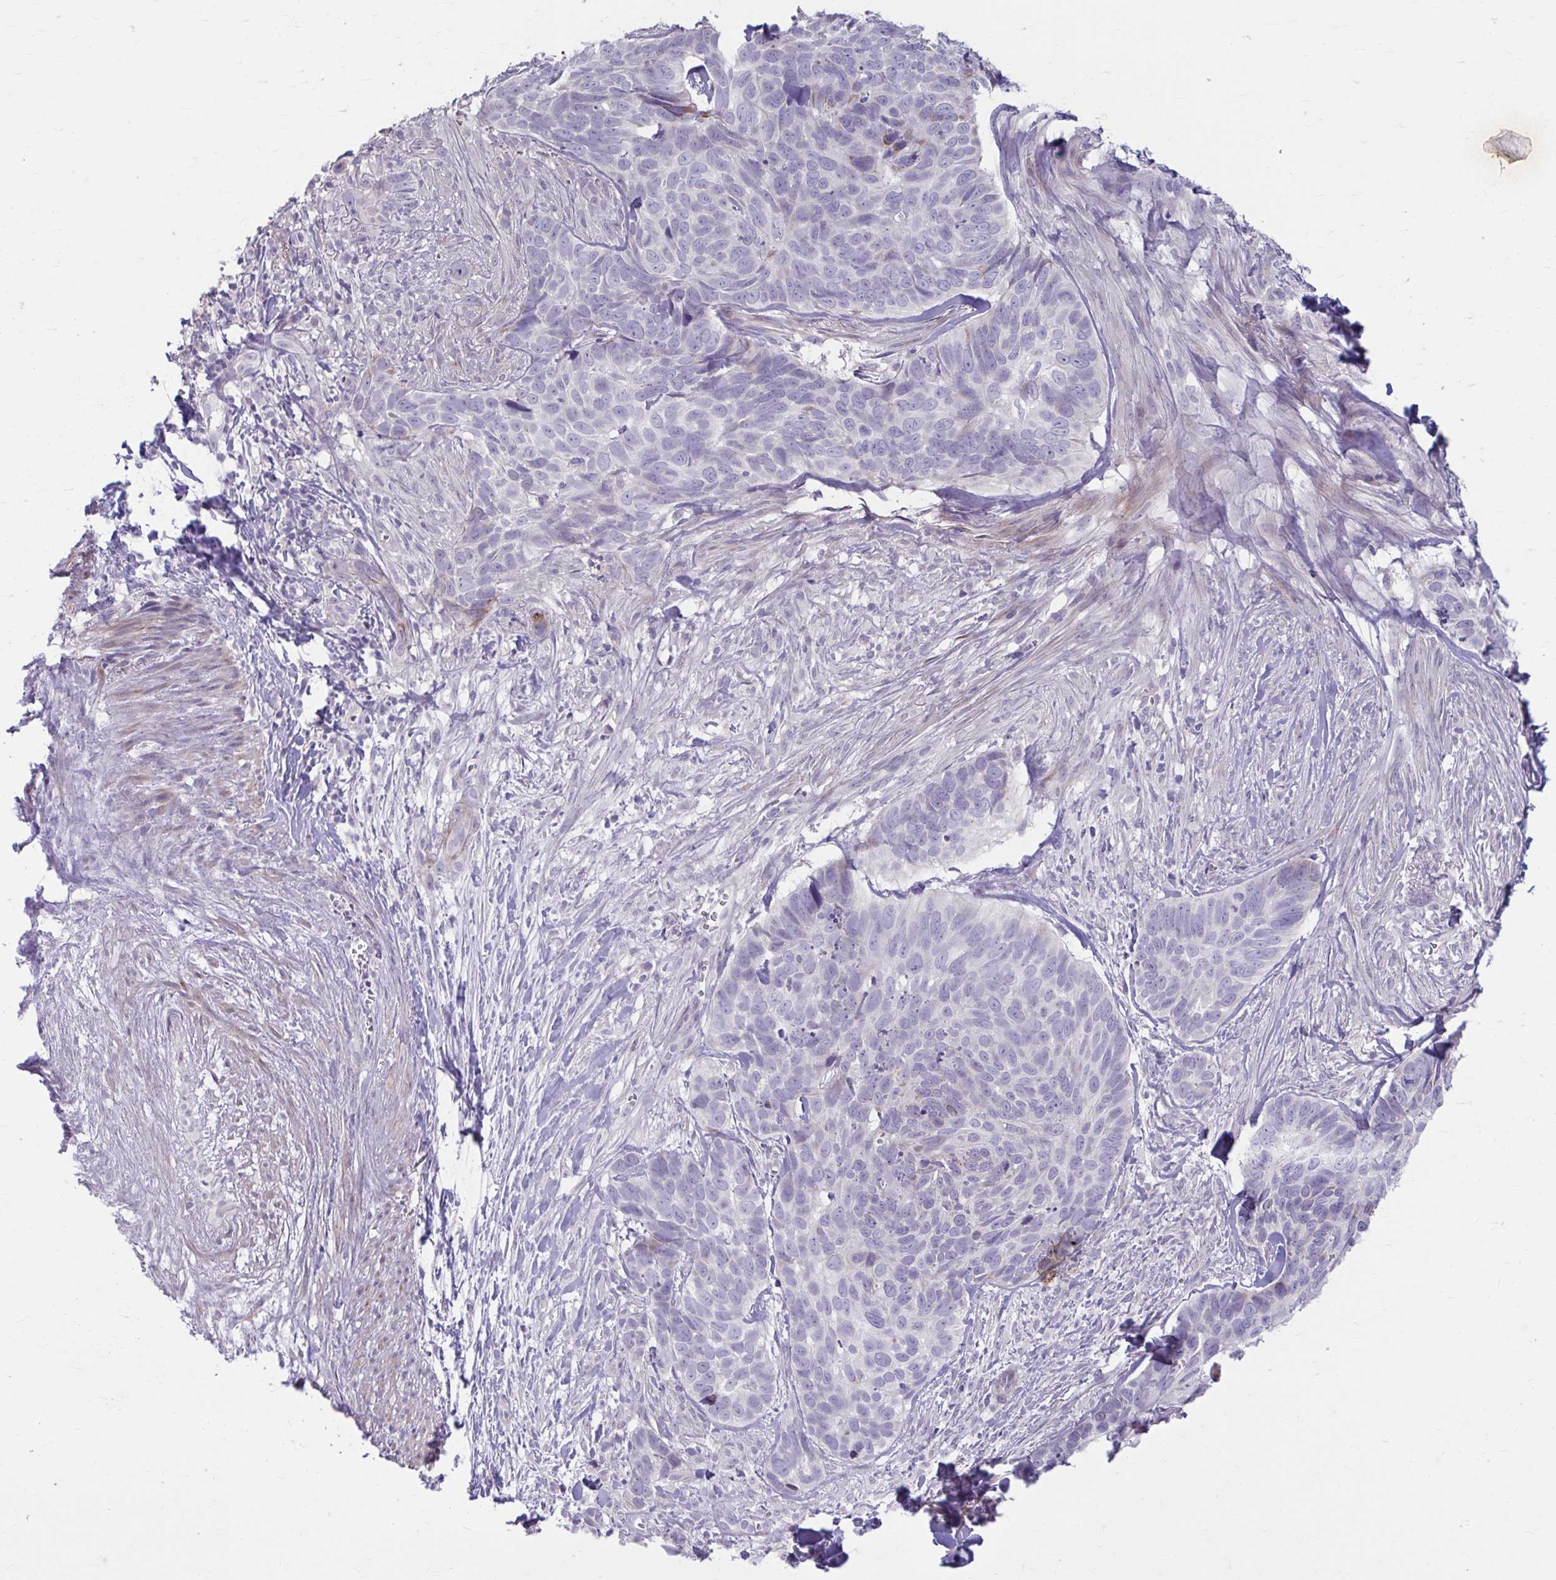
{"staining": {"intensity": "negative", "quantity": "none", "location": "none"}, "tissue": "skin cancer", "cell_type": "Tumor cells", "image_type": "cancer", "snomed": [{"axis": "morphology", "description": "Basal cell carcinoma"}, {"axis": "topography", "description": "Skin"}], "caption": "DAB immunohistochemical staining of skin basal cell carcinoma exhibits no significant expression in tumor cells.", "gene": "MSMO1", "patient": {"sex": "female", "age": 82}}